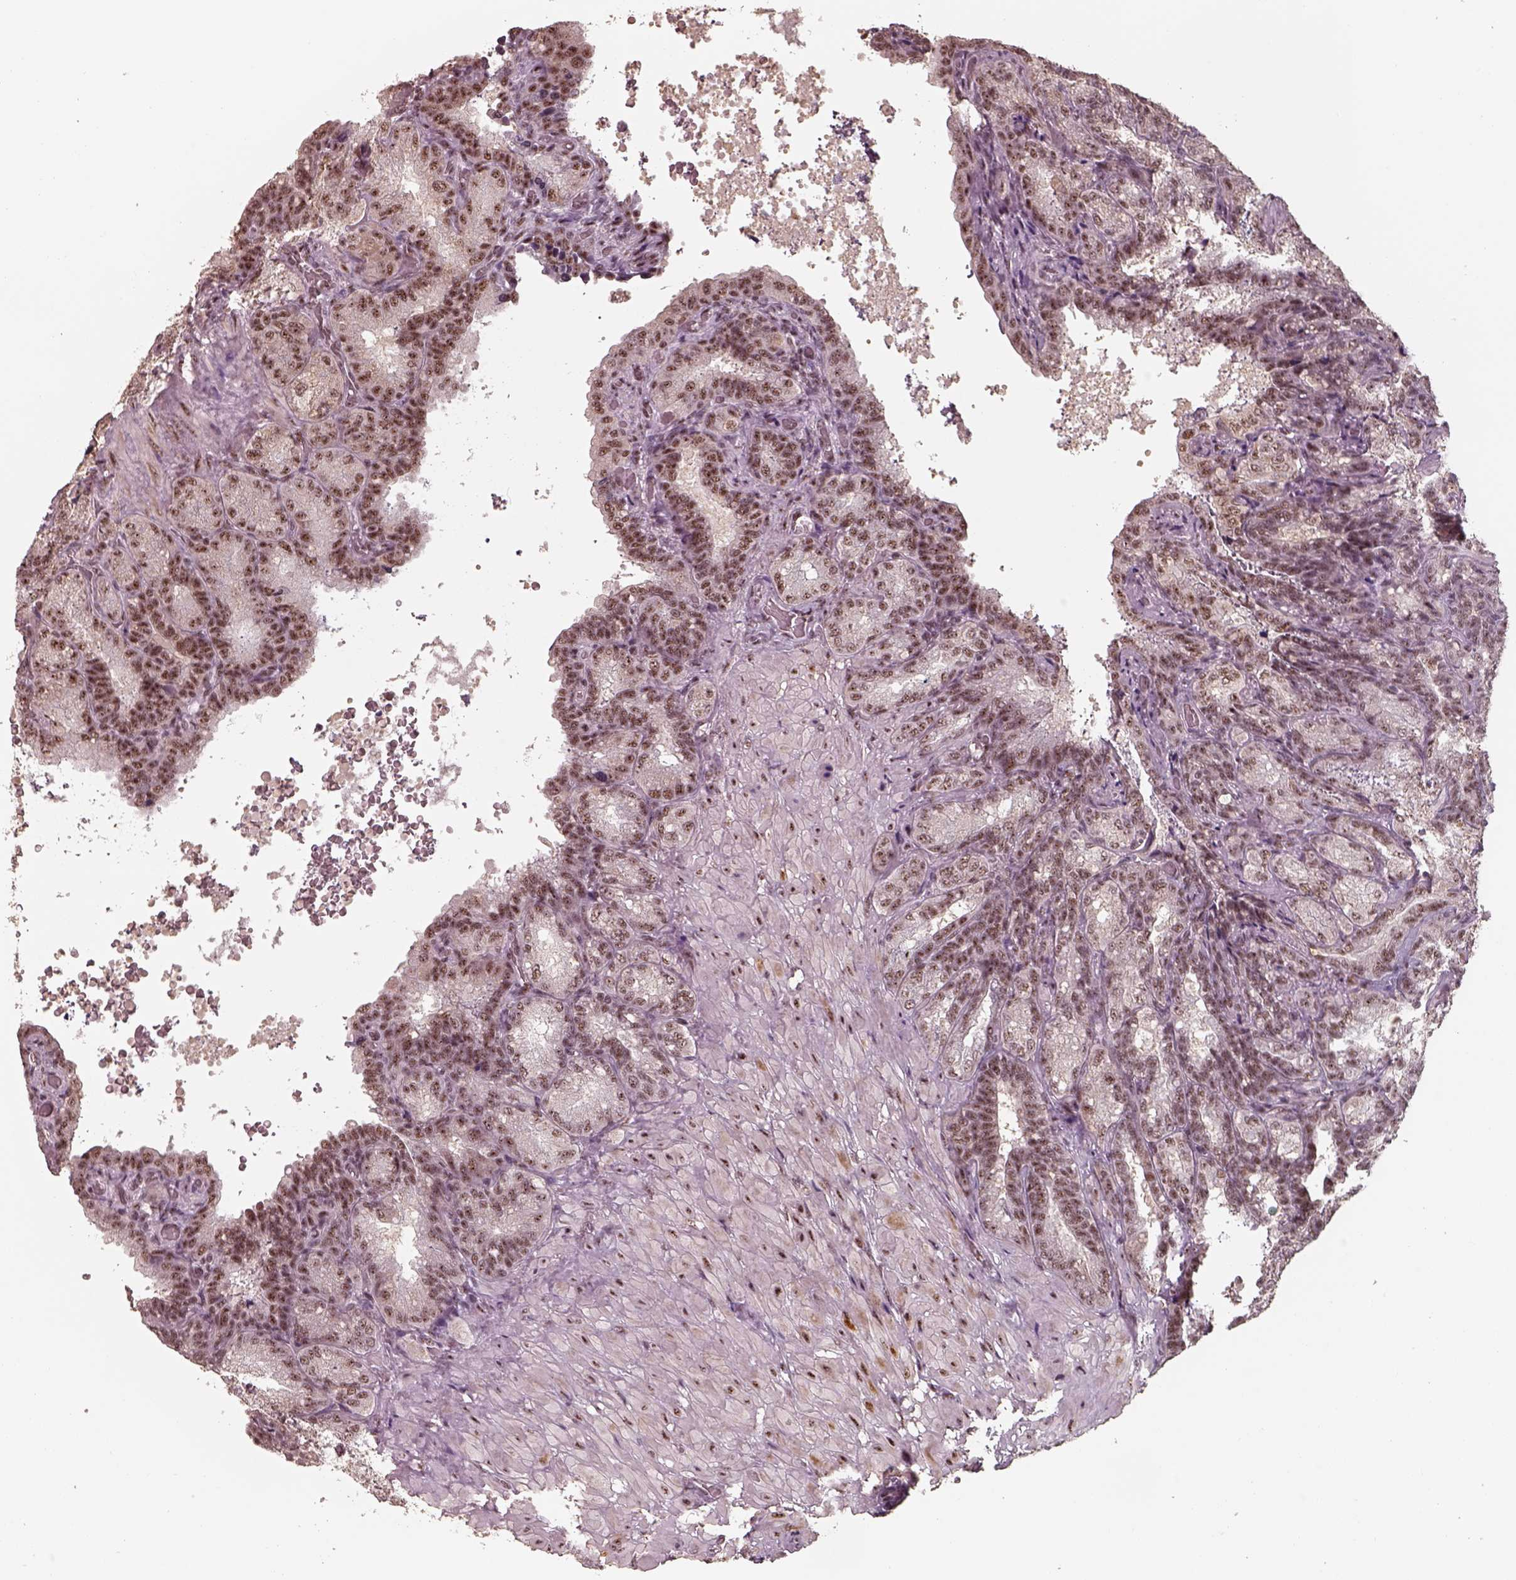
{"staining": {"intensity": "moderate", "quantity": ">75%", "location": "nuclear"}, "tissue": "seminal vesicle", "cell_type": "Glandular cells", "image_type": "normal", "snomed": [{"axis": "morphology", "description": "Normal tissue, NOS"}, {"axis": "topography", "description": "Seminal veicle"}], "caption": "Brown immunohistochemical staining in normal seminal vesicle shows moderate nuclear positivity in about >75% of glandular cells.", "gene": "ATXN7L3", "patient": {"sex": "male", "age": 68}}